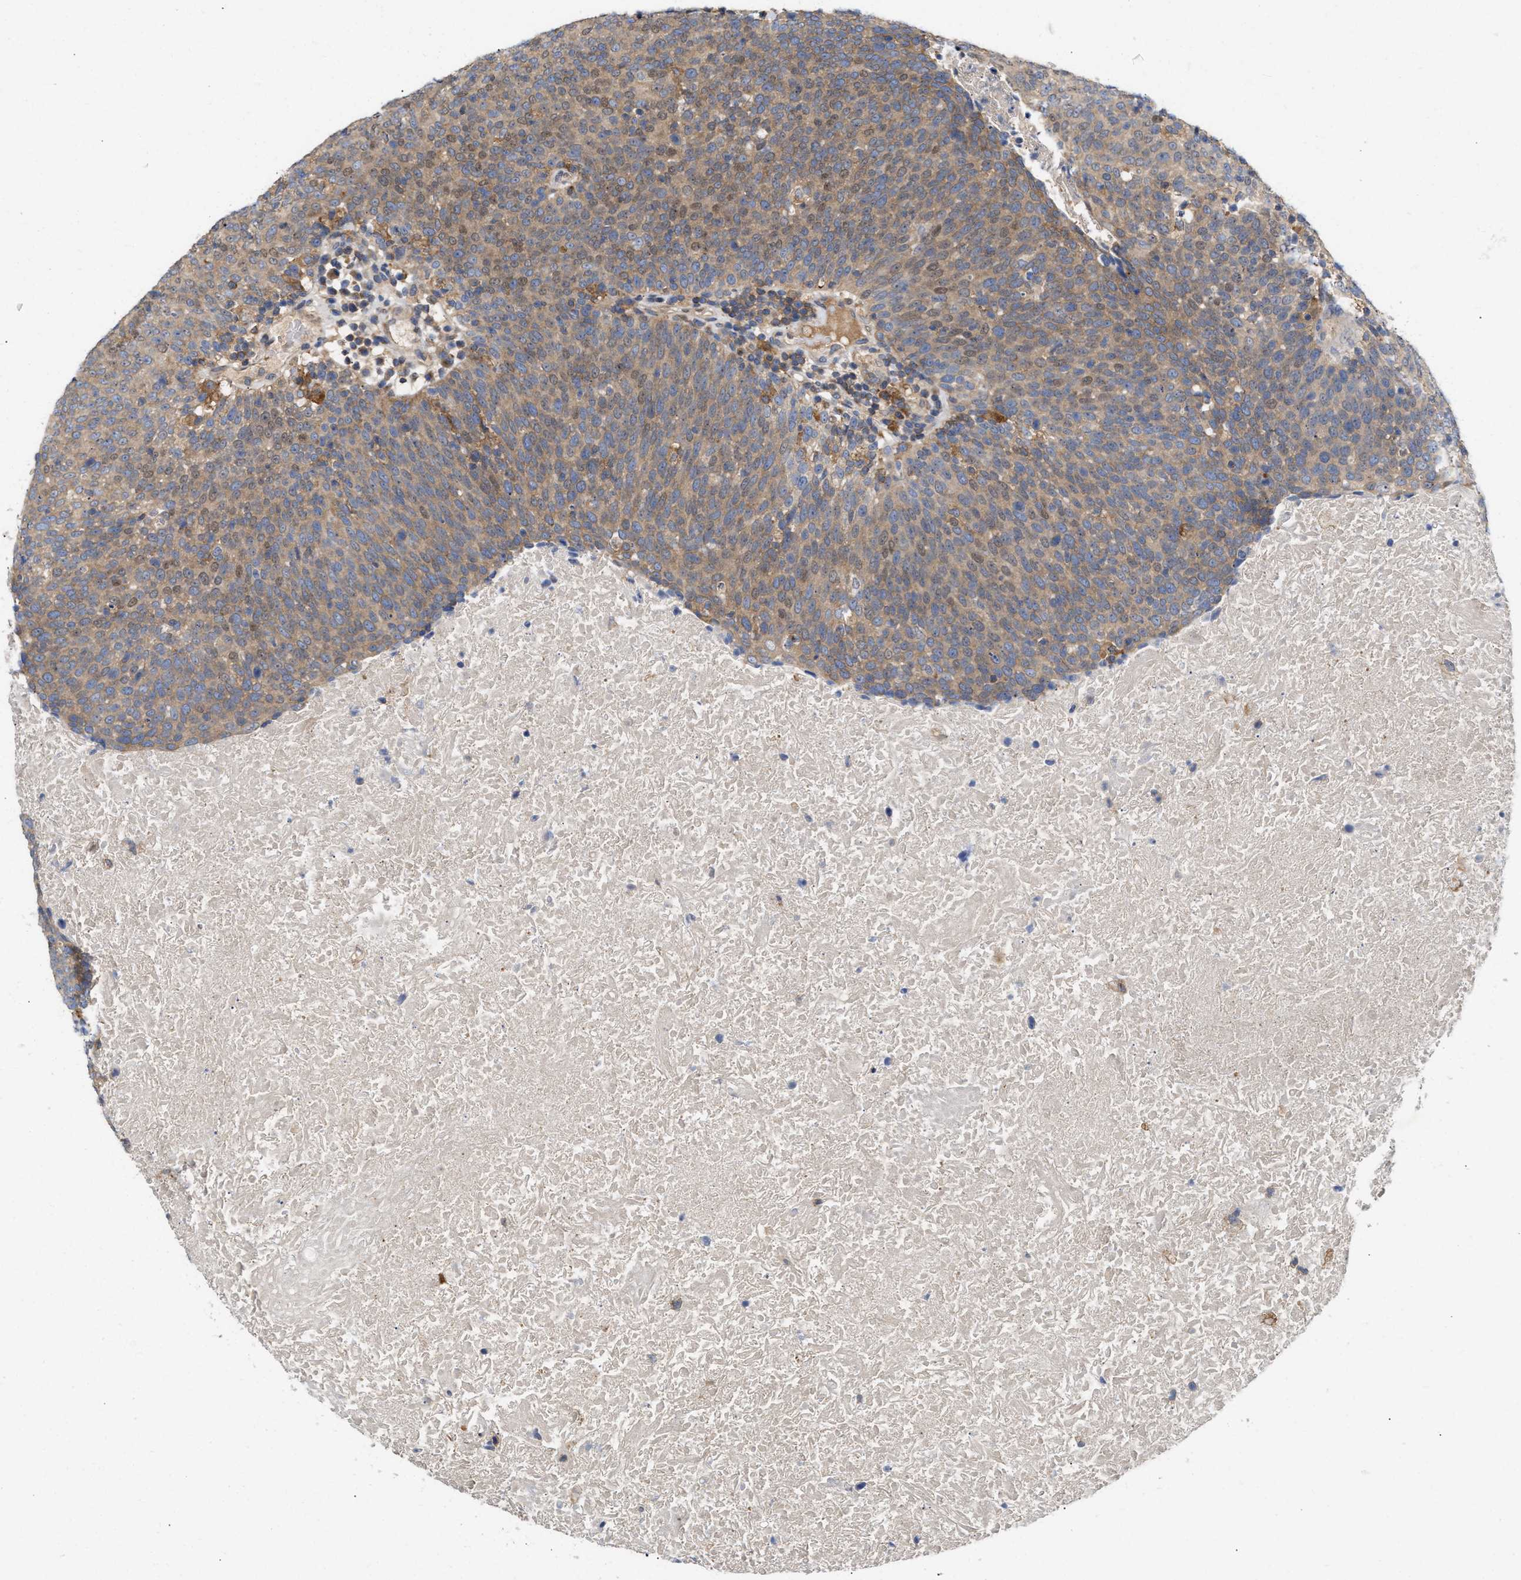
{"staining": {"intensity": "moderate", "quantity": ">75%", "location": "cytoplasmic/membranous"}, "tissue": "head and neck cancer", "cell_type": "Tumor cells", "image_type": "cancer", "snomed": [{"axis": "morphology", "description": "Squamous cell carcinoma, NOS"}, {"axis": "morphology", "description": "Squamous cell carcinoma, metastatic, NOS"}, {"axis": "topography", "description": "Lymph node"}, {"axis": "topography", "description": "Head-Neck"}], "caption": "Squamous cell carcinoma (head and neck) stained with DAB IHC demonstrates medium levels of moderate cytoplasmic/membranous staining in approximately >75% of tumor cells.", "gene": "BBLN", "patient": {"sex": "male", "age": 62}}